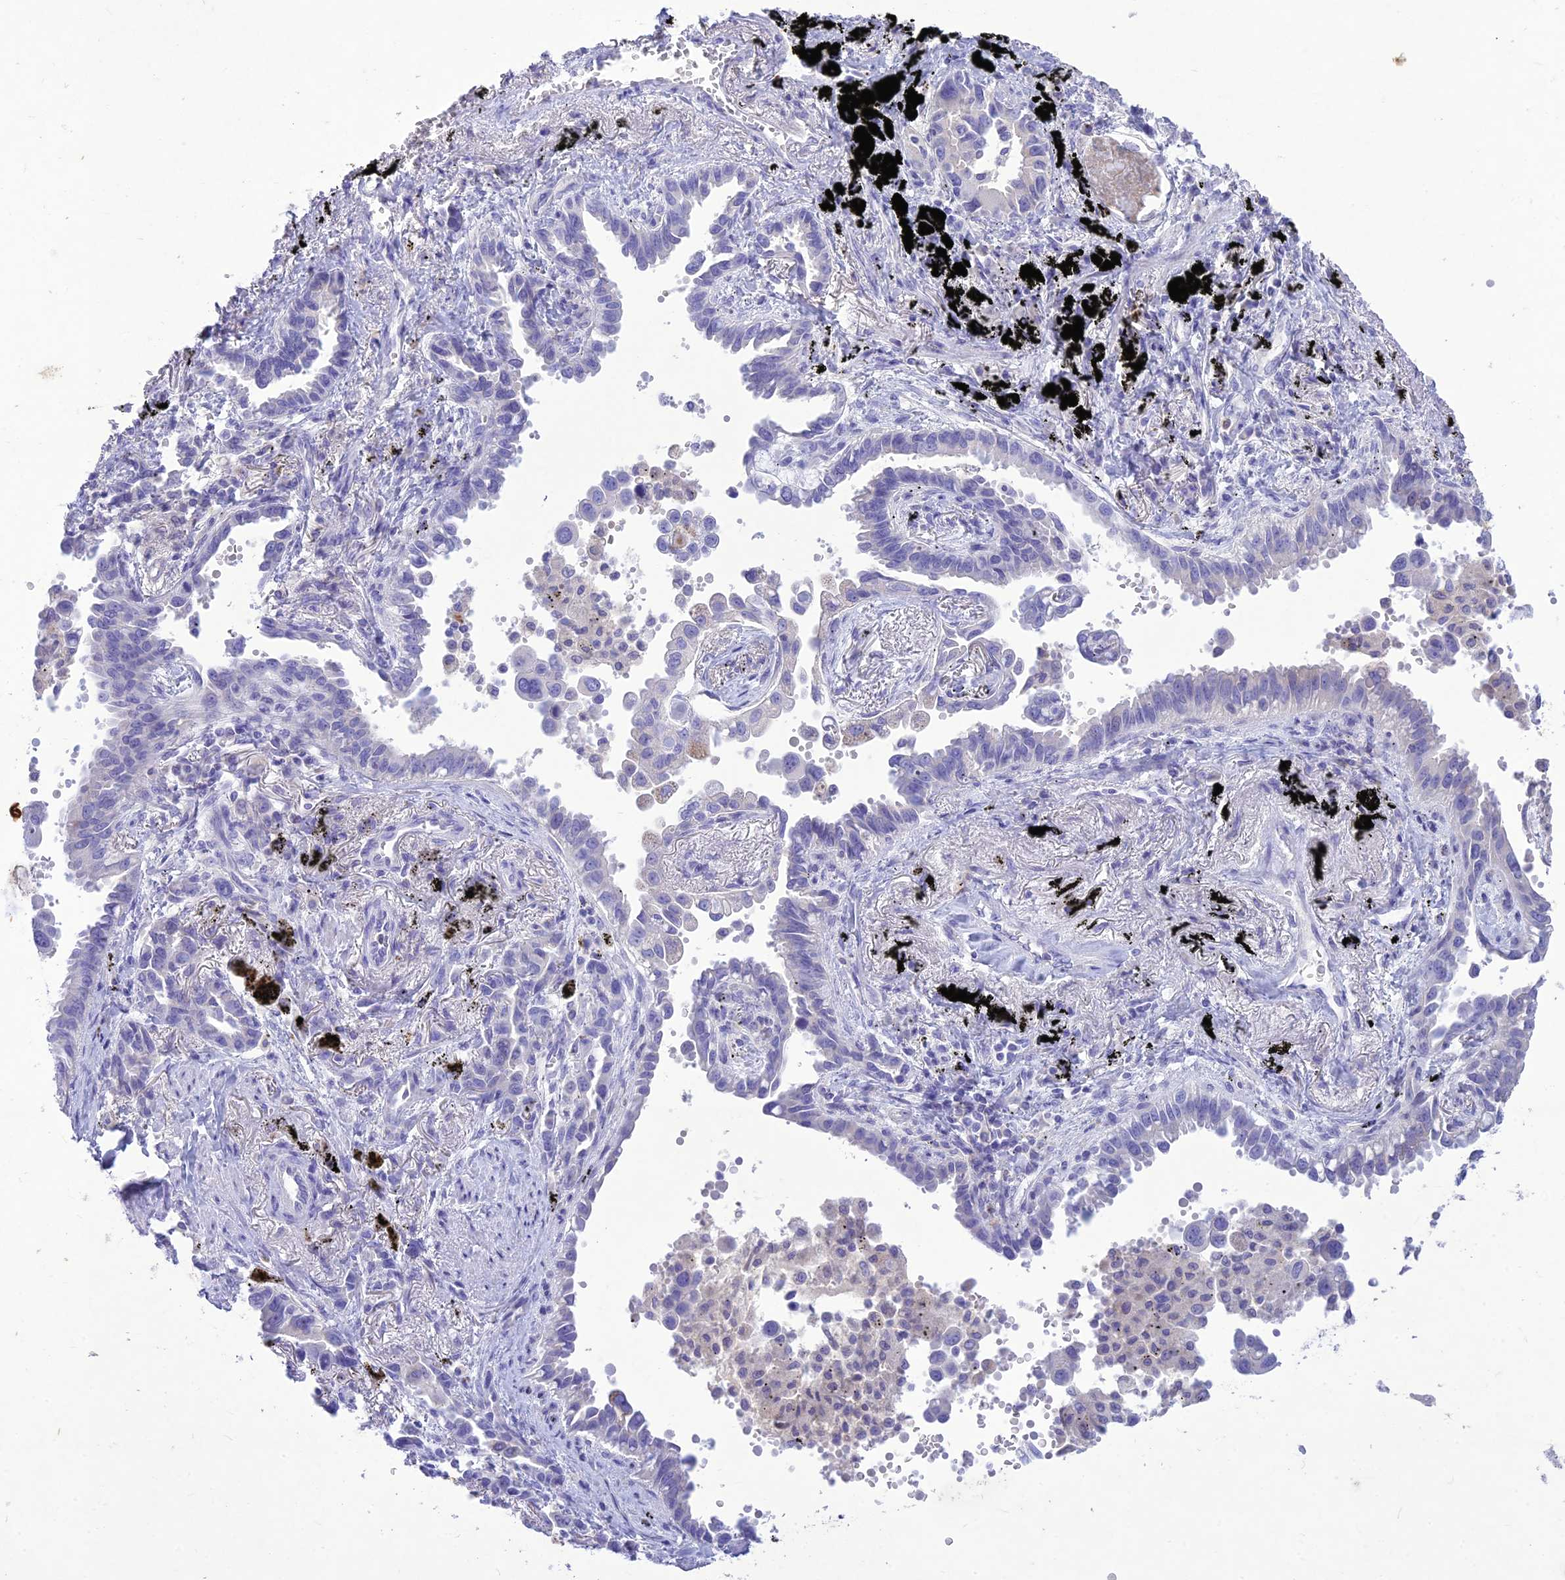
{"staining": {"intensity": "negative", "quantity": "none", "location": "none"}, "tissue": "lung cancer", "cell_type": "Tumor cells", "image_type": "cancer", "snomed": [{"axis": "morphology", "description": "Adenocarcinoma, NOS"}, {"axis": "topography", "description": "Lung"}], "caption": "DAB (3,3'-diaminobenzidine) immunohistochemical staining of human lung cancer displays no significant staining in tumor cells. (IHC, brightfield microscopy, high magnification).", "gene": "SLC13A5", "patient": {"sex": "male", "age": 67}}